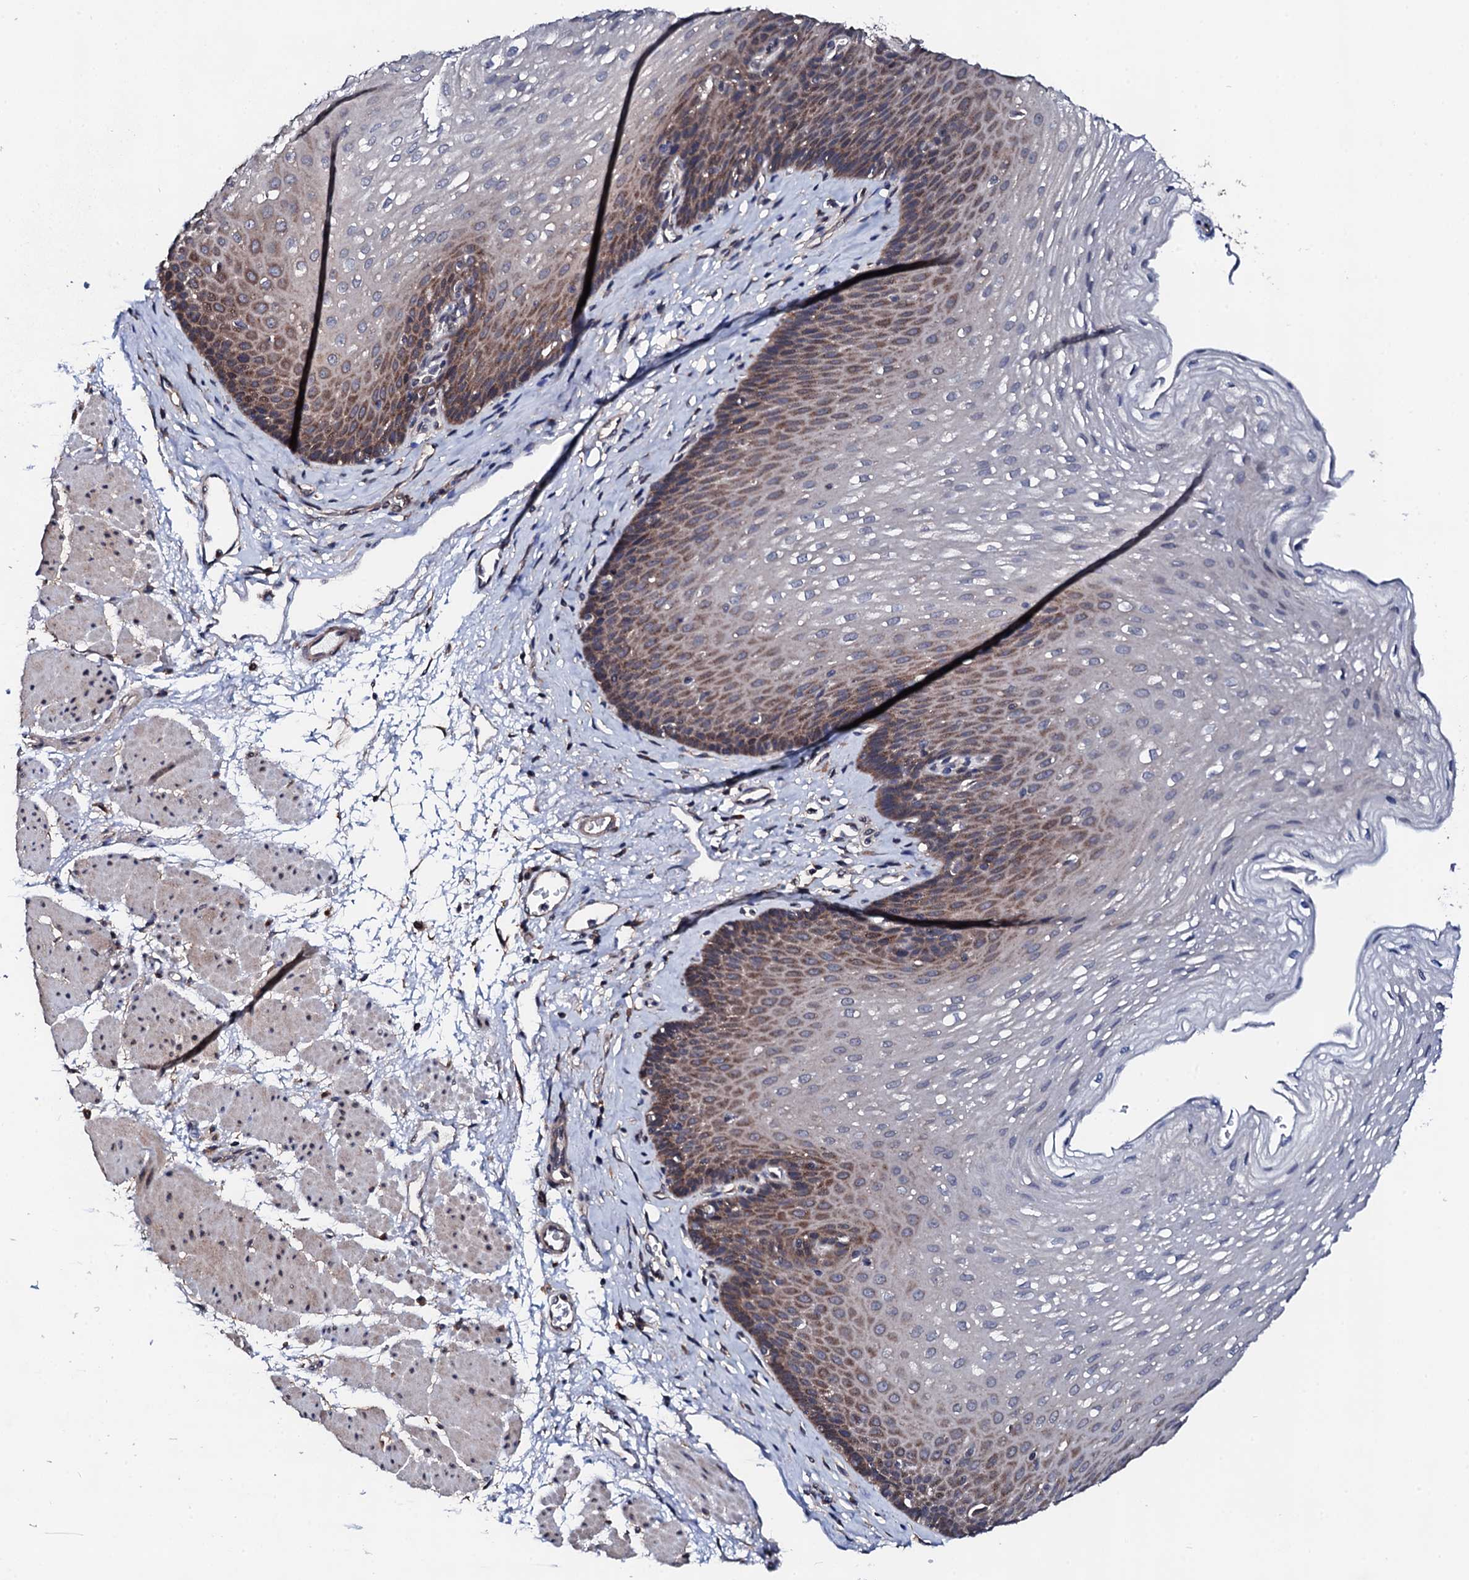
{"staining": {"intensity": "moderate", "quantity": "25%-75%", "location": "cytoplasmic/membranous"}, "tissue": "esophagus", "cell_type": "Squamous epithelial cells", "image_type": "normal", "snomed": [{"axis": "morphology", "description": "Normal tissue, NOS"}, {"axis": "topography", "description": "Esophagus"}], "caption": "Immunohistochemical staining of benign esophagus reveals medium levels of moderate cytoplasmic/membranous expression in about 25%-75% of squamous epithelial cells.", "gene": "EDC3", "patient": {"sex": "female", "age": 66}}